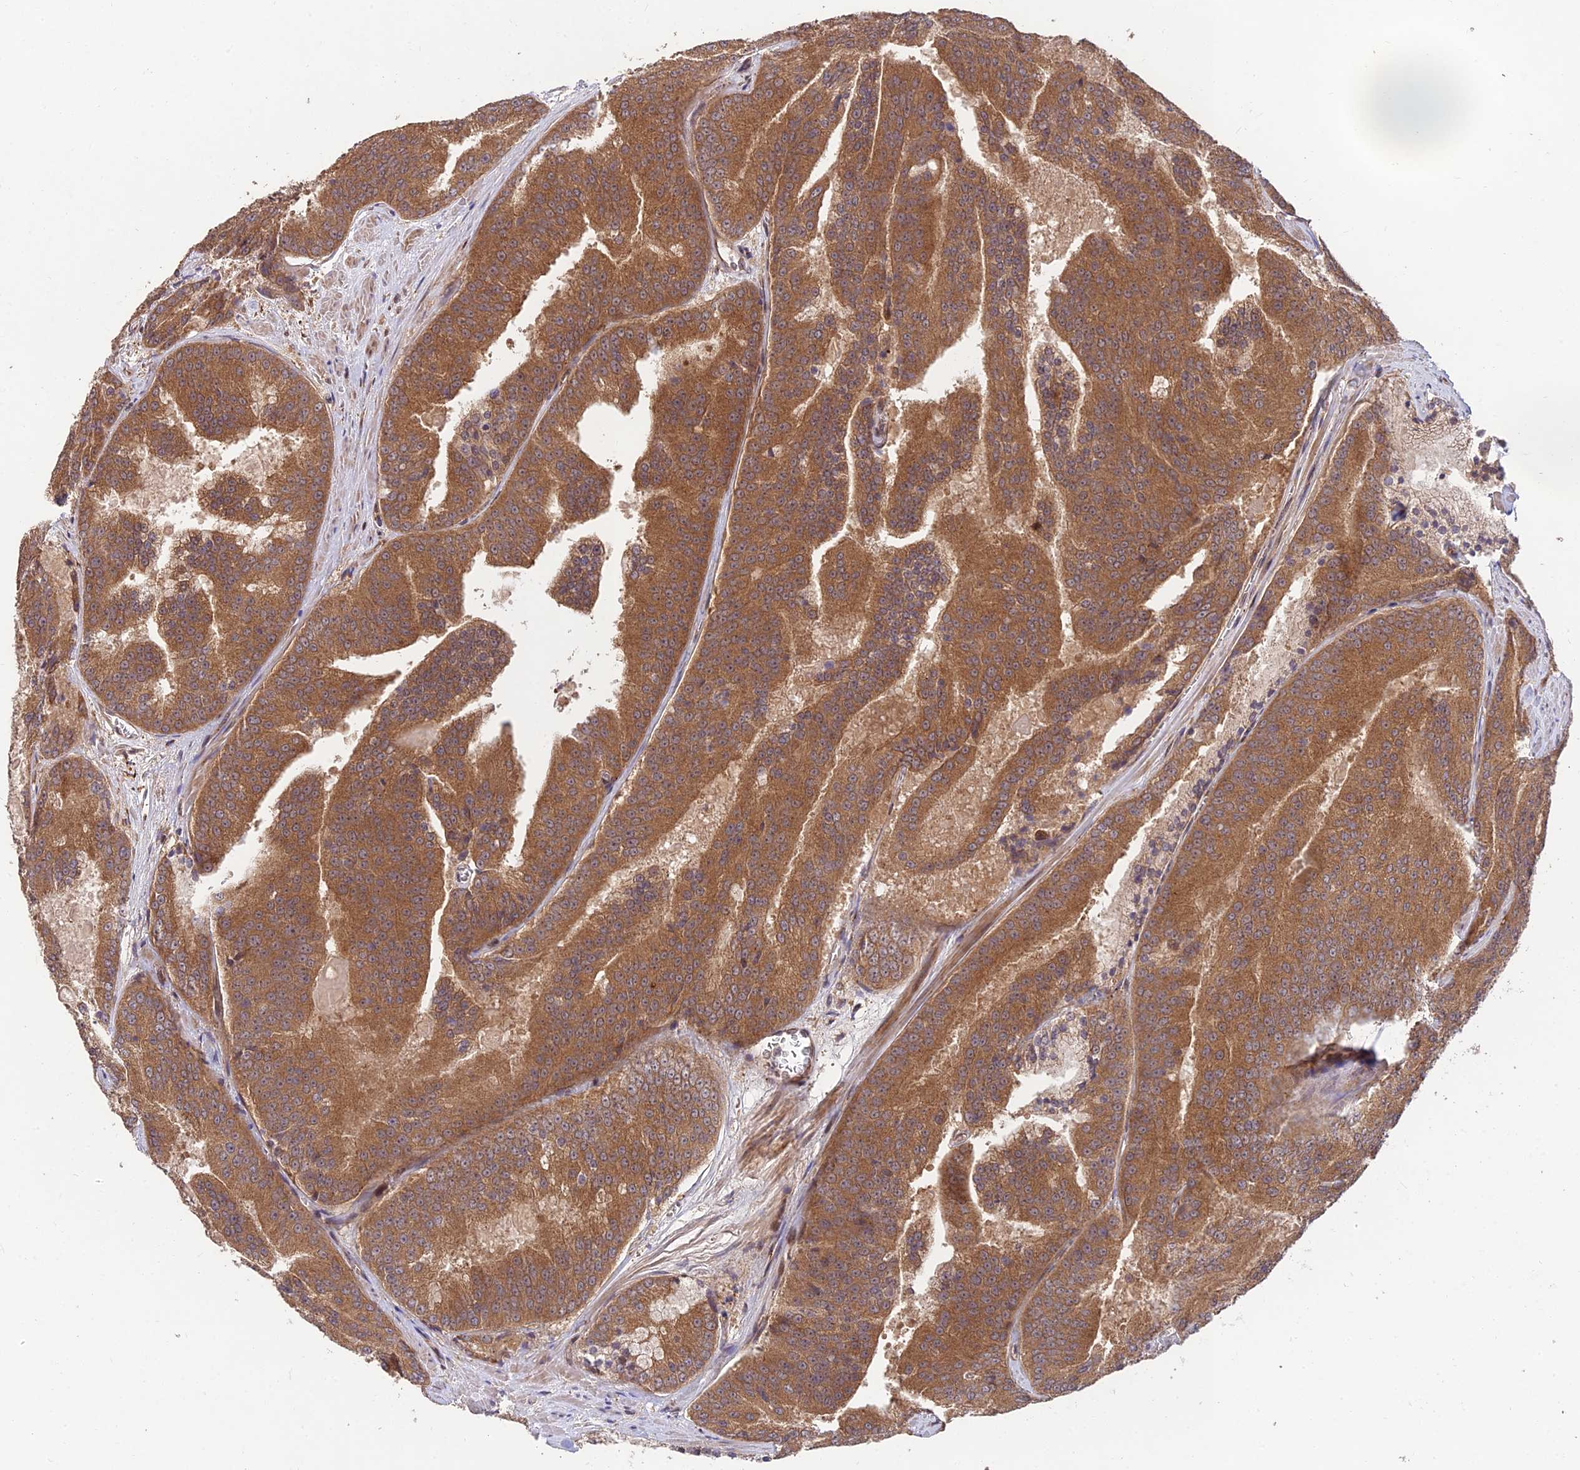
{"staining": {"intensity": "moderate", "quantity": ">75%", "location": "cytoplasmic/membranous"}, "tissue": "prostate cancer", "cell_type": "Tumor cells", "image_type": "cancer", "snomed": [{"axis": "morphology", "description": "Adenocarcinoma, High grade"}, {"axis": "topography", "description": "Prostate"}], "caption": "This photomicrograph shows immunohistochemistry (IHC) staining of prostate cancer, with medium moderate cytoplasmic/membranous positivity in approximately >75% of tumor cells.", "gene": "MKKS", "patient": {"sex": "male", "age": 61}}